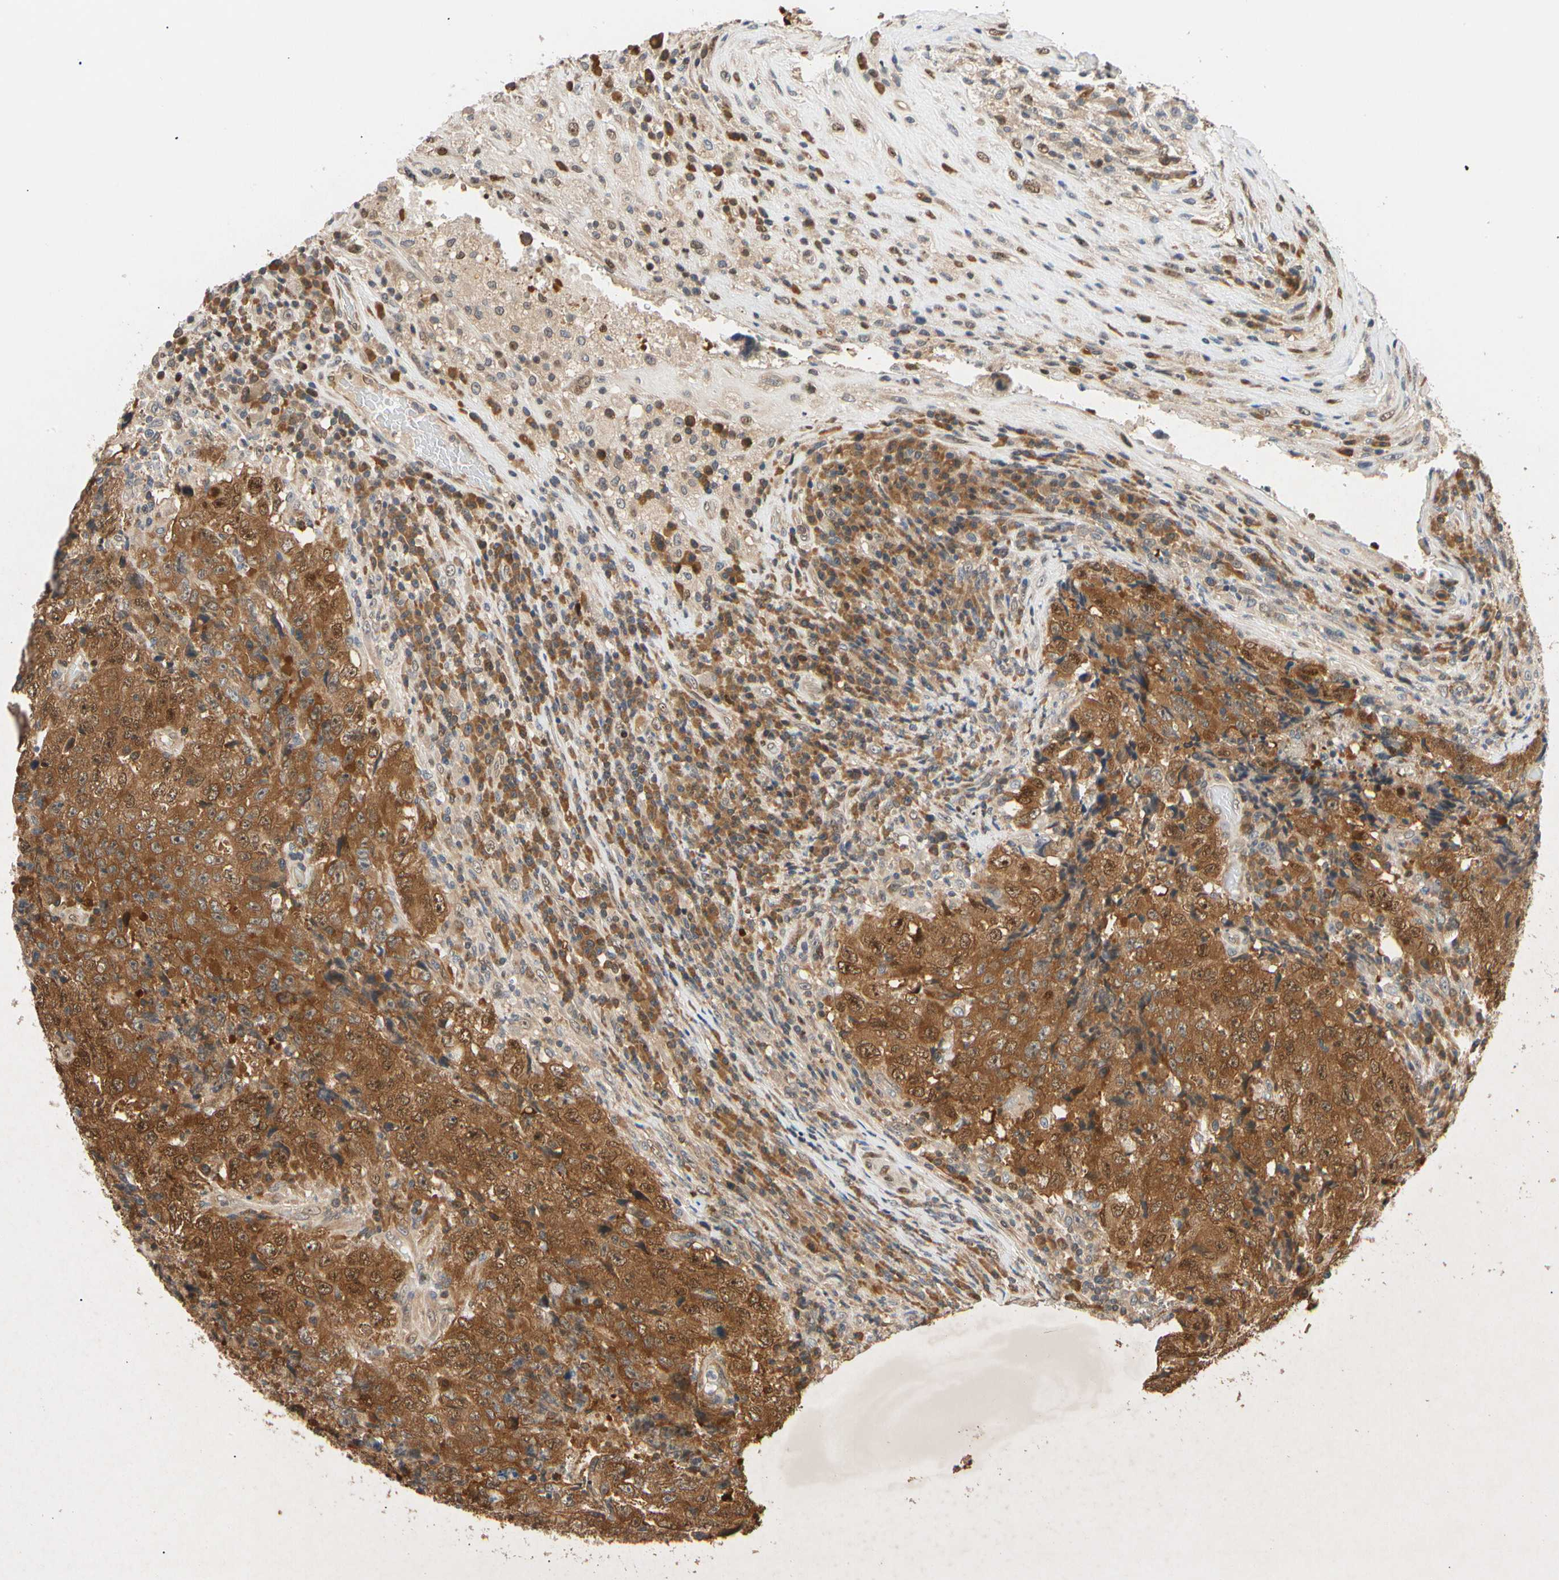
{"staining": {"intensity": "moderate", "quantity": ">75%", "location": "cytoplasmic/membranous"}, "tissue": "testis cancer", "cell_type": "Tumor cells", "image_type": "cancer", "snomed": [{"axis": "morphology", "description": "Necrosis, NOS"}, {"axis": "morphology", "description": "Carcinoma, Embryonal, NOS"}, {"axis": "topography", "description": "Testis"}], "caption": "There is medium levels of moderate cytoplasmic/membranous expression in tumor cells of testis embryonal carcinoma, as demonstrated by immunohistochemical staining (brown color).", "gene": "EIF1AX", "patient": {"sex": "male", "age": 19}}